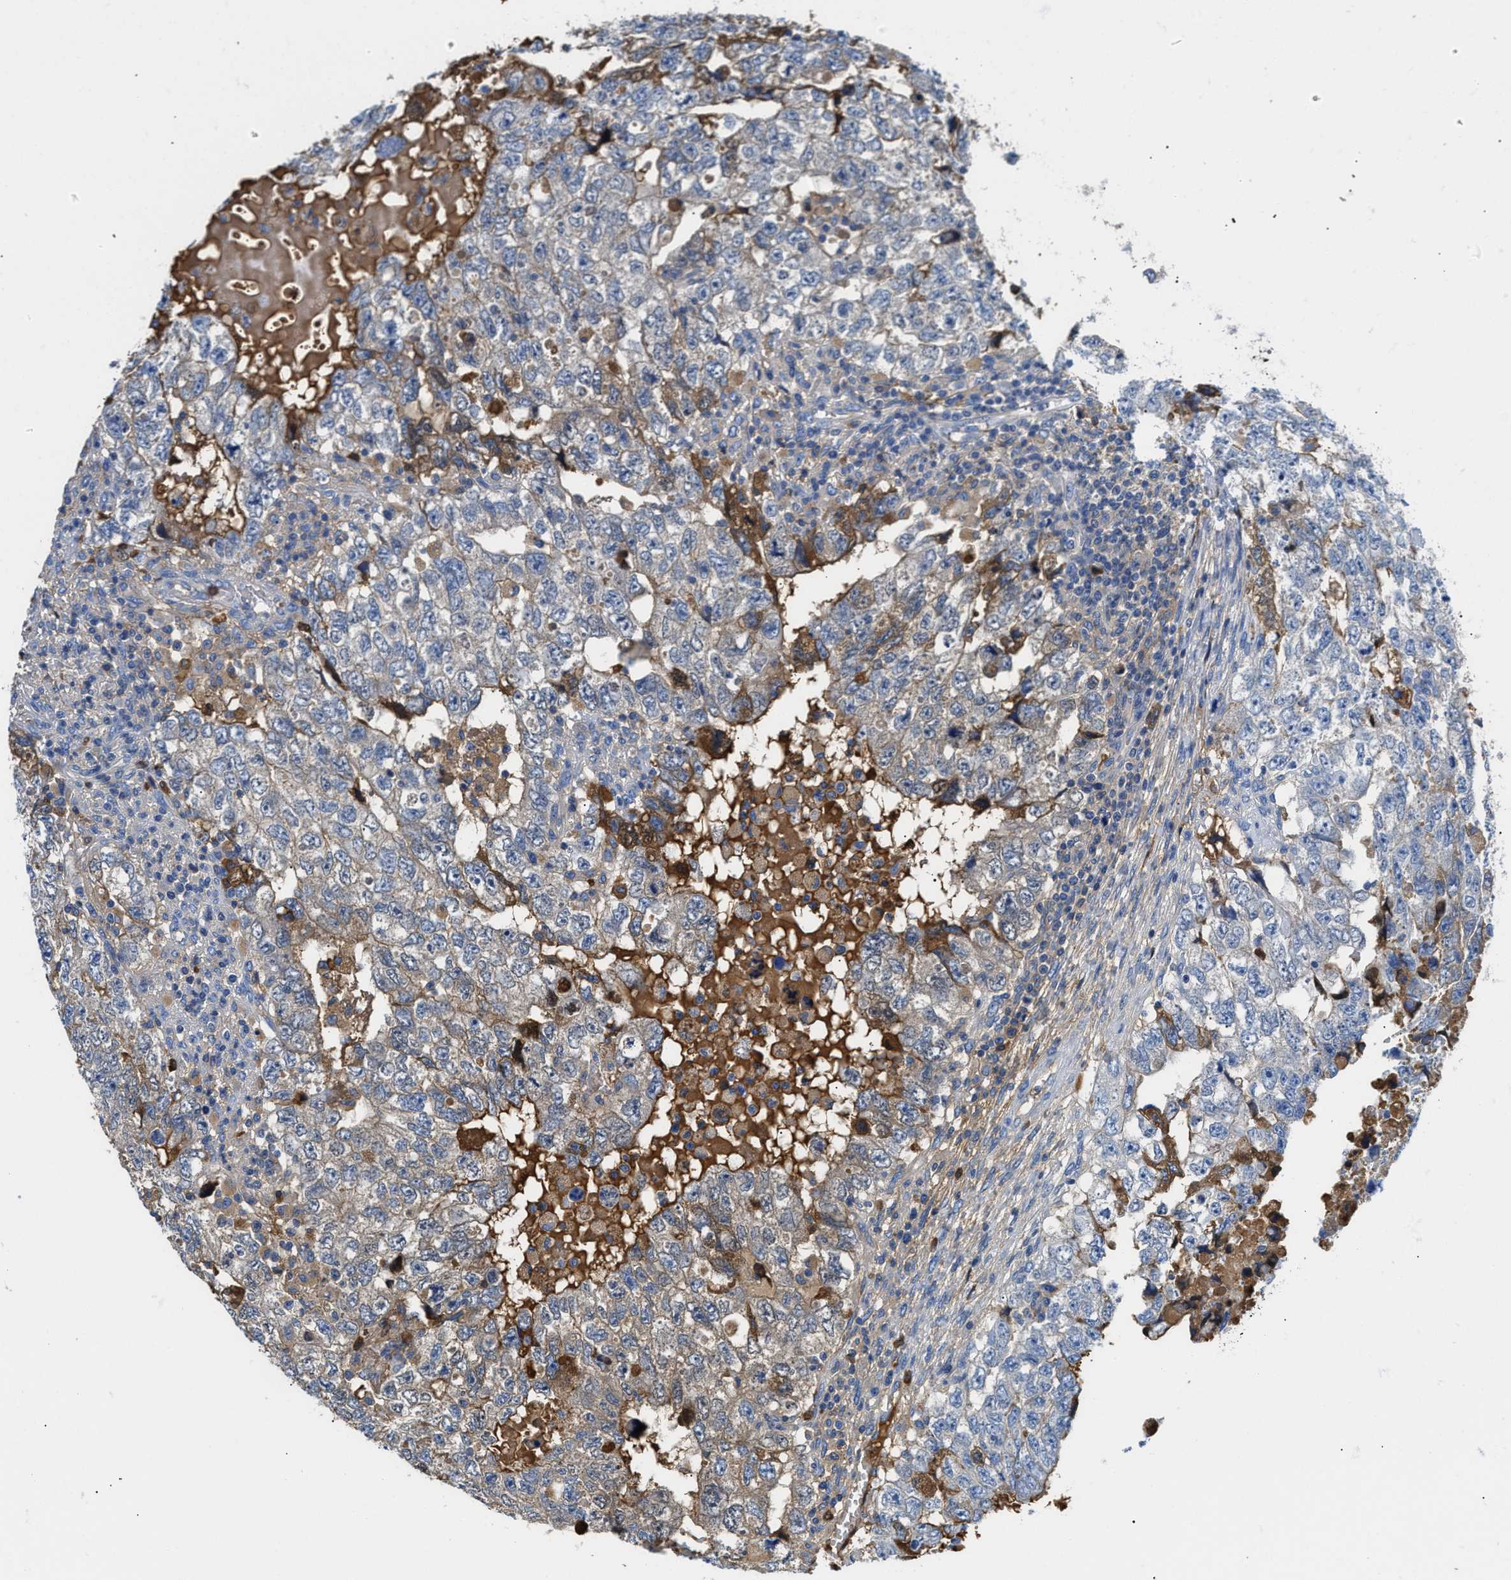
{"staining": {"intensity": "weak", "quantity": ">75%", "location": "cytoplasmic/membranous"}, "tissue": "testis cancer", "cell_type": "Tumor cells", "image_type": "cancer", "snomed": [{"axis": "morphology", "description": "Carcinoma, Embryonal, NOS"}, {"axis": "topography", "description": "Testis"}], "caption": "Protein staining of testis embryonal carcinoma tissue demonstrates weak cytoplasmic/membranous staining in about >75% of tumor cells. The protein is stained brown, and the nuclei are stained in blue (DAB (3,3'-diaminobenzidine) IHC with brightfield microscopy, high magnification).", "gene": "GC", "patient": {"sex": "male", "age": 36}}